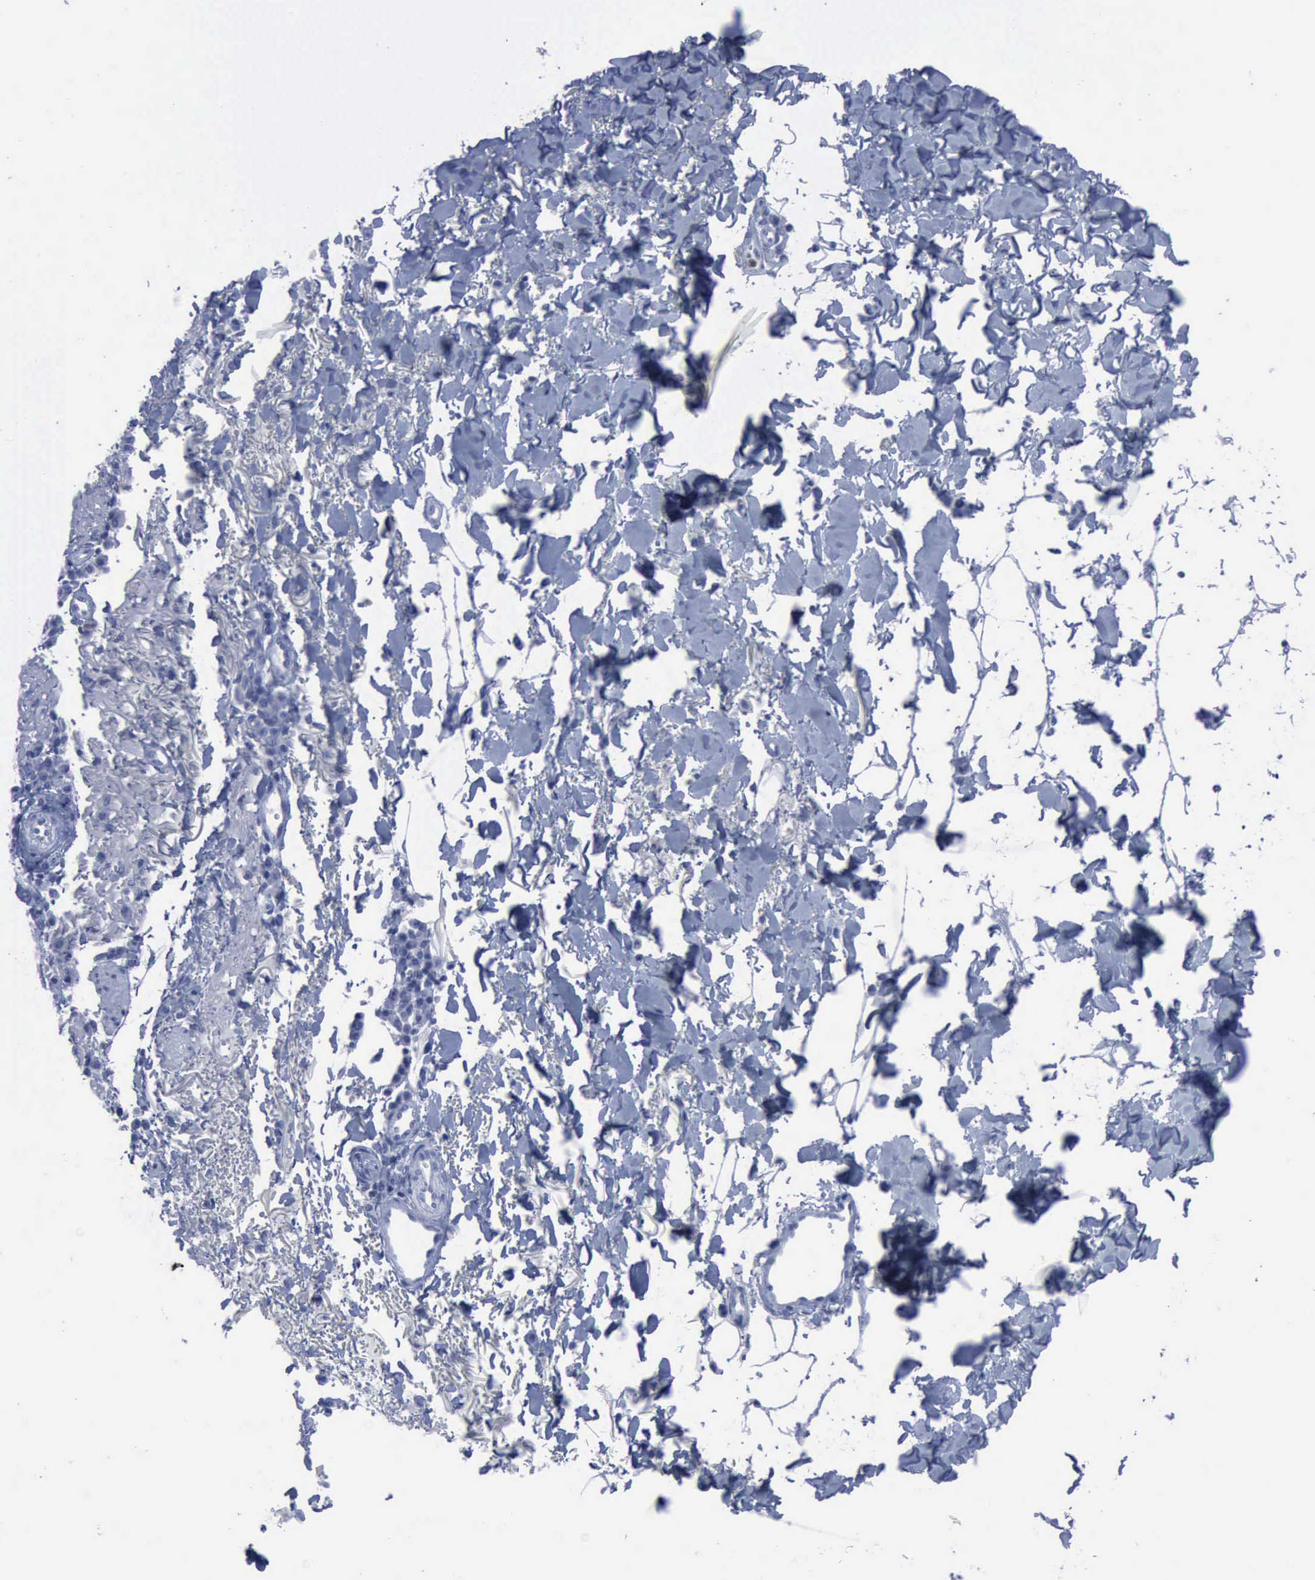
{"staining": {"intensity": "negative", "quantity": "none", "location": "none"}, "tissue": "skin cancer", "cell_type": "Tumor cells", "image_type": "cancer", "snomed": [{"axis": "morphology", "description": "Normal tissue, NOS"}, {"axis": "morphology", "description": "Basal cell carcinoma"}, {"axis": "topography", "description": "Skin"}], "caption": "Skin cancer stained for a protein using immunohistochemistry displays no expression tumor cells.", "gene": "CSTA", "patient": {"sex": "female", "age": 65}}